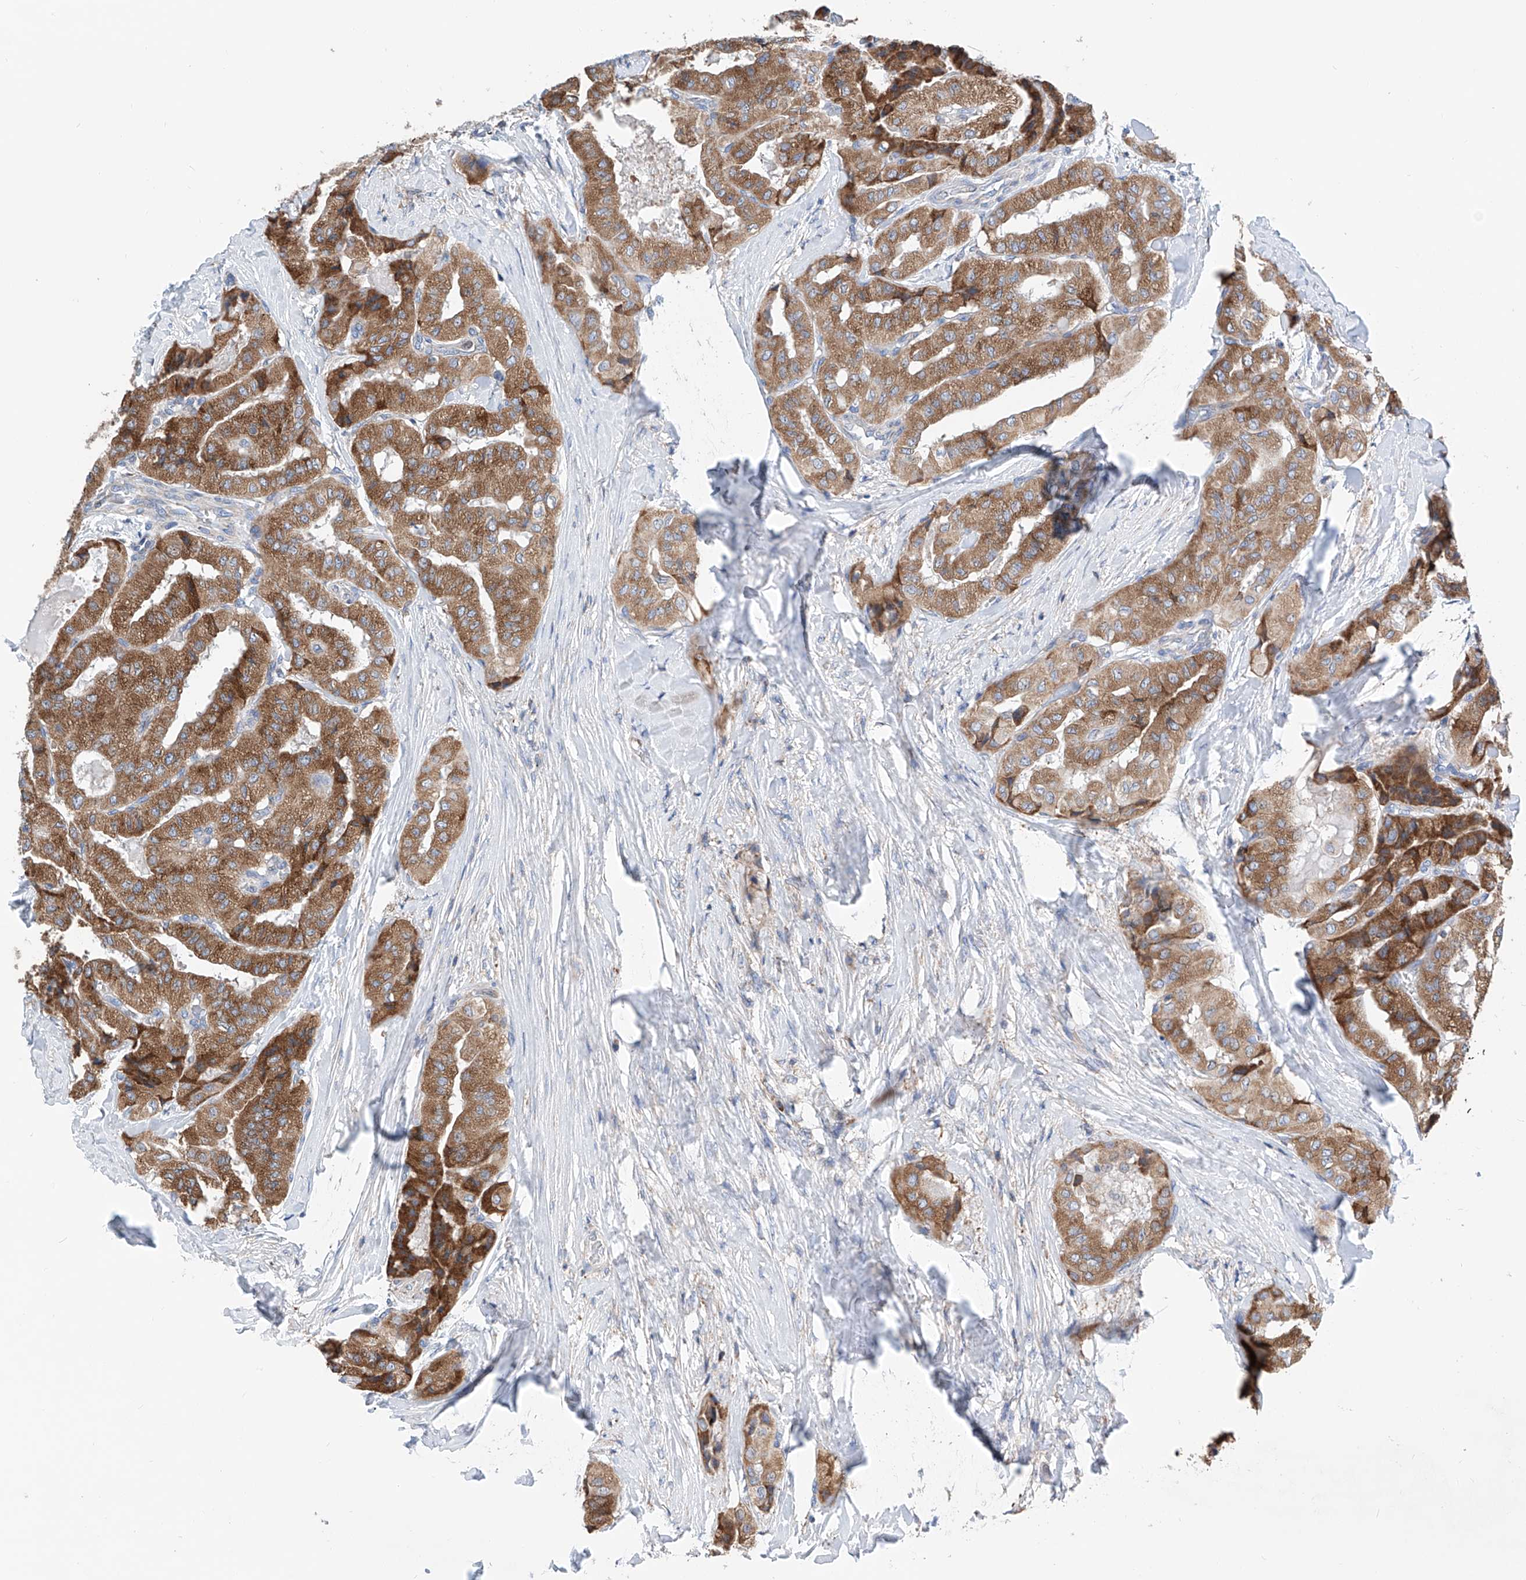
{"staining": {"intensity": "moderate", "quantity": ">75%", "location": "cytoplasmic/membranous"}, "tissue": "thyroid cancer", "cell_type": "Tumor cells", "image_type": "cancer", "snomed": [{"axis": "morphology", "description": "Papillary adenocarcinoma, NOS"}, {"axis": "topography", "description": "Thyroid gland"}], "caption": "Thyroid cancer (papillary adenocarcinoma) was stained to show a protein in brown. There is medium levels of moderate cytoplasmic/membranous expression in about >75% of tumor cells. (DAB IHC, brown staining for protein, blue staining for nuclei).", "gene": "MAD2L1", "patient": {"sex": "female", "age": 59}}